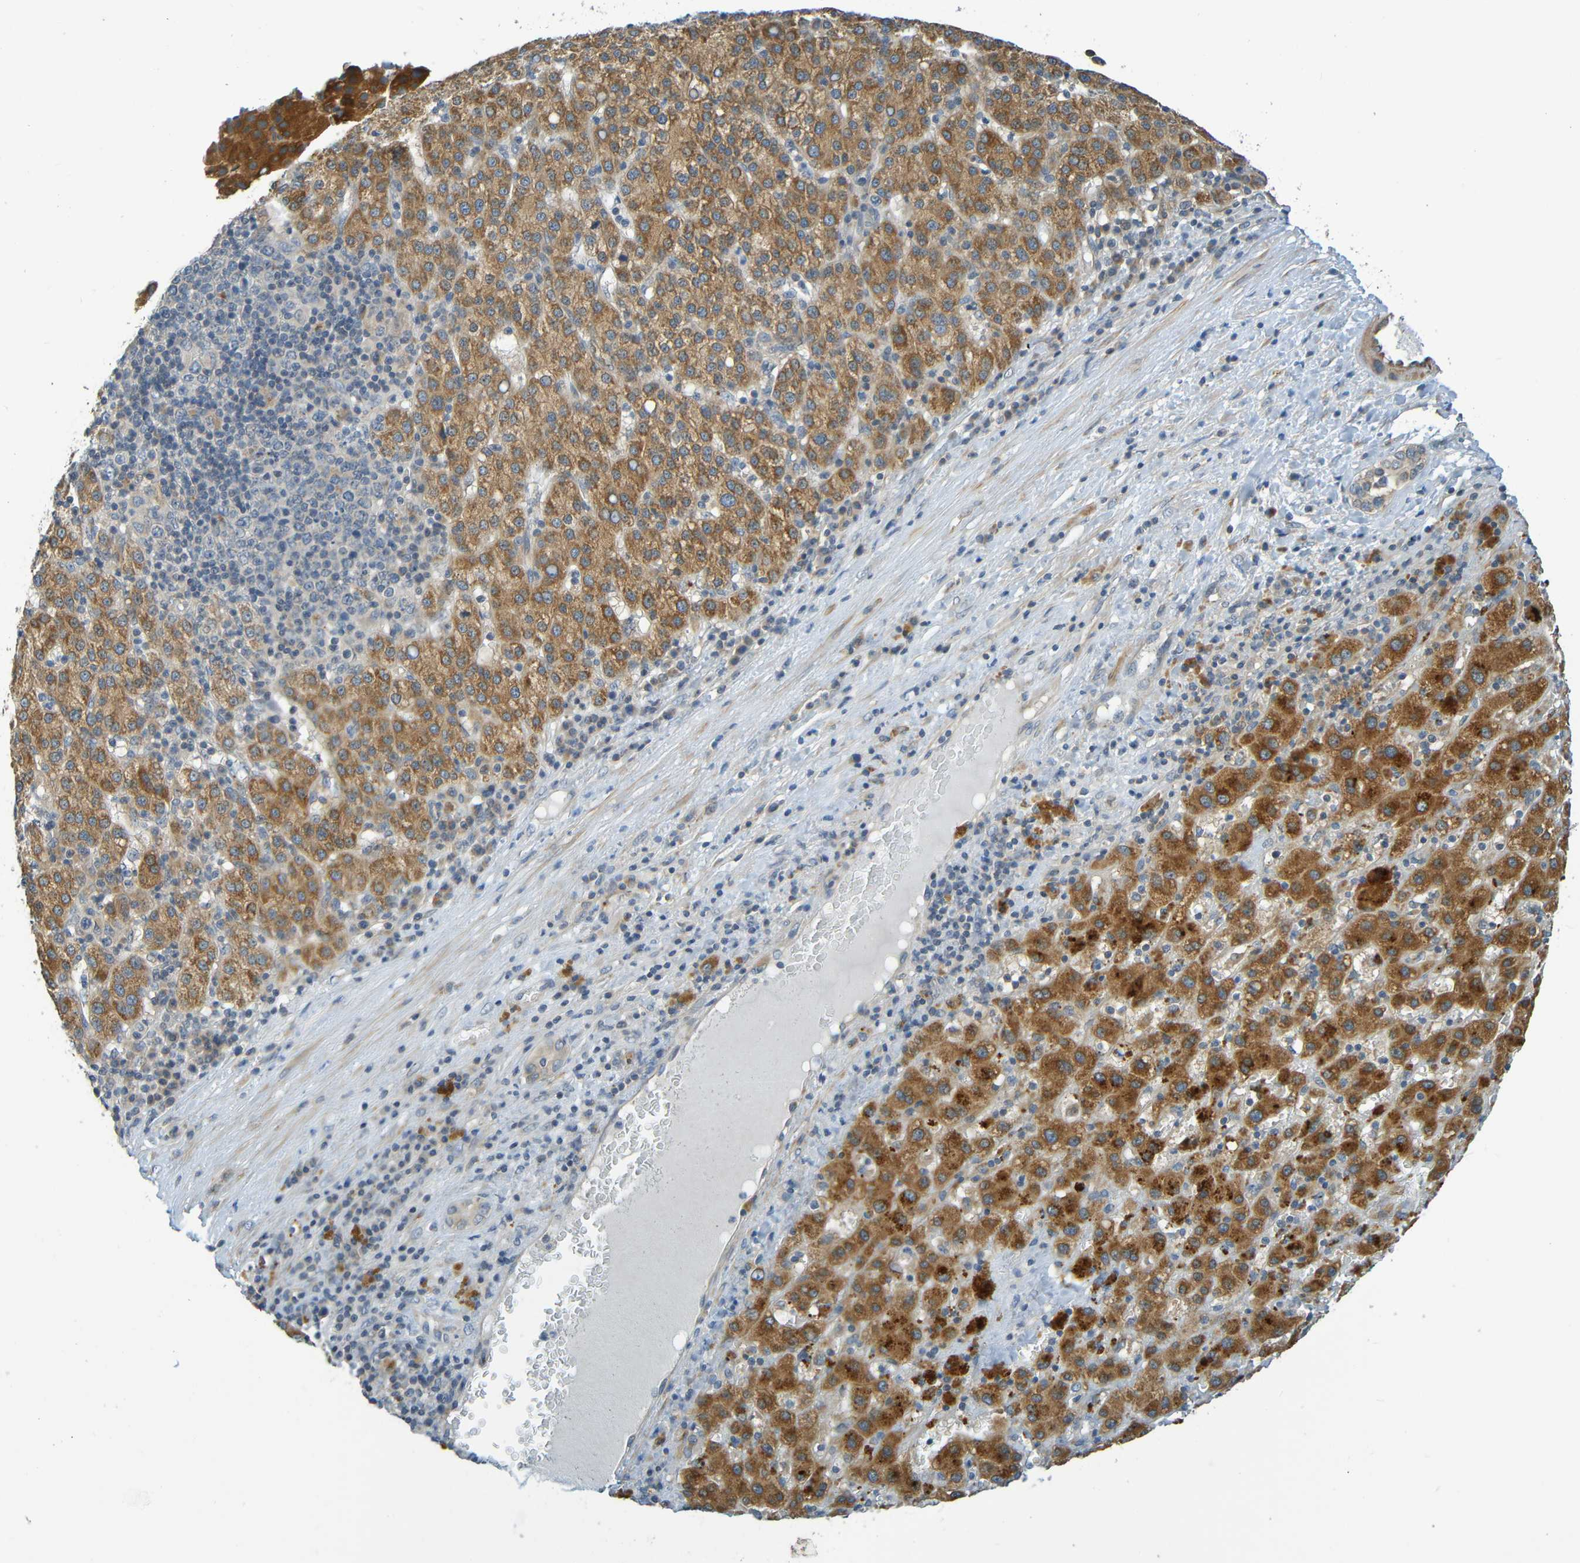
{"staining": {"intensity": "moderate", "quantity": ">75%", "location": "cytoplasmic/membranous"}, "tissue": "liver cancer", "cell_type": "Tumor cells", "image_type": "cancer", "snomed": [{"axis": "morphology", "description": "Carcinoma, Hepatocellular, NOS"}, {"axis": "topography", "description": "Liver"}], "caption": "This is an image of immunohistochemistry staining of liver cancer (hepatocellular carcinoma), which shows moderate staining in the cytoplasmic/membranous of tumor cells.", "gene": "CYP4F2", "patient": {"sex": "female", "age": 58}}